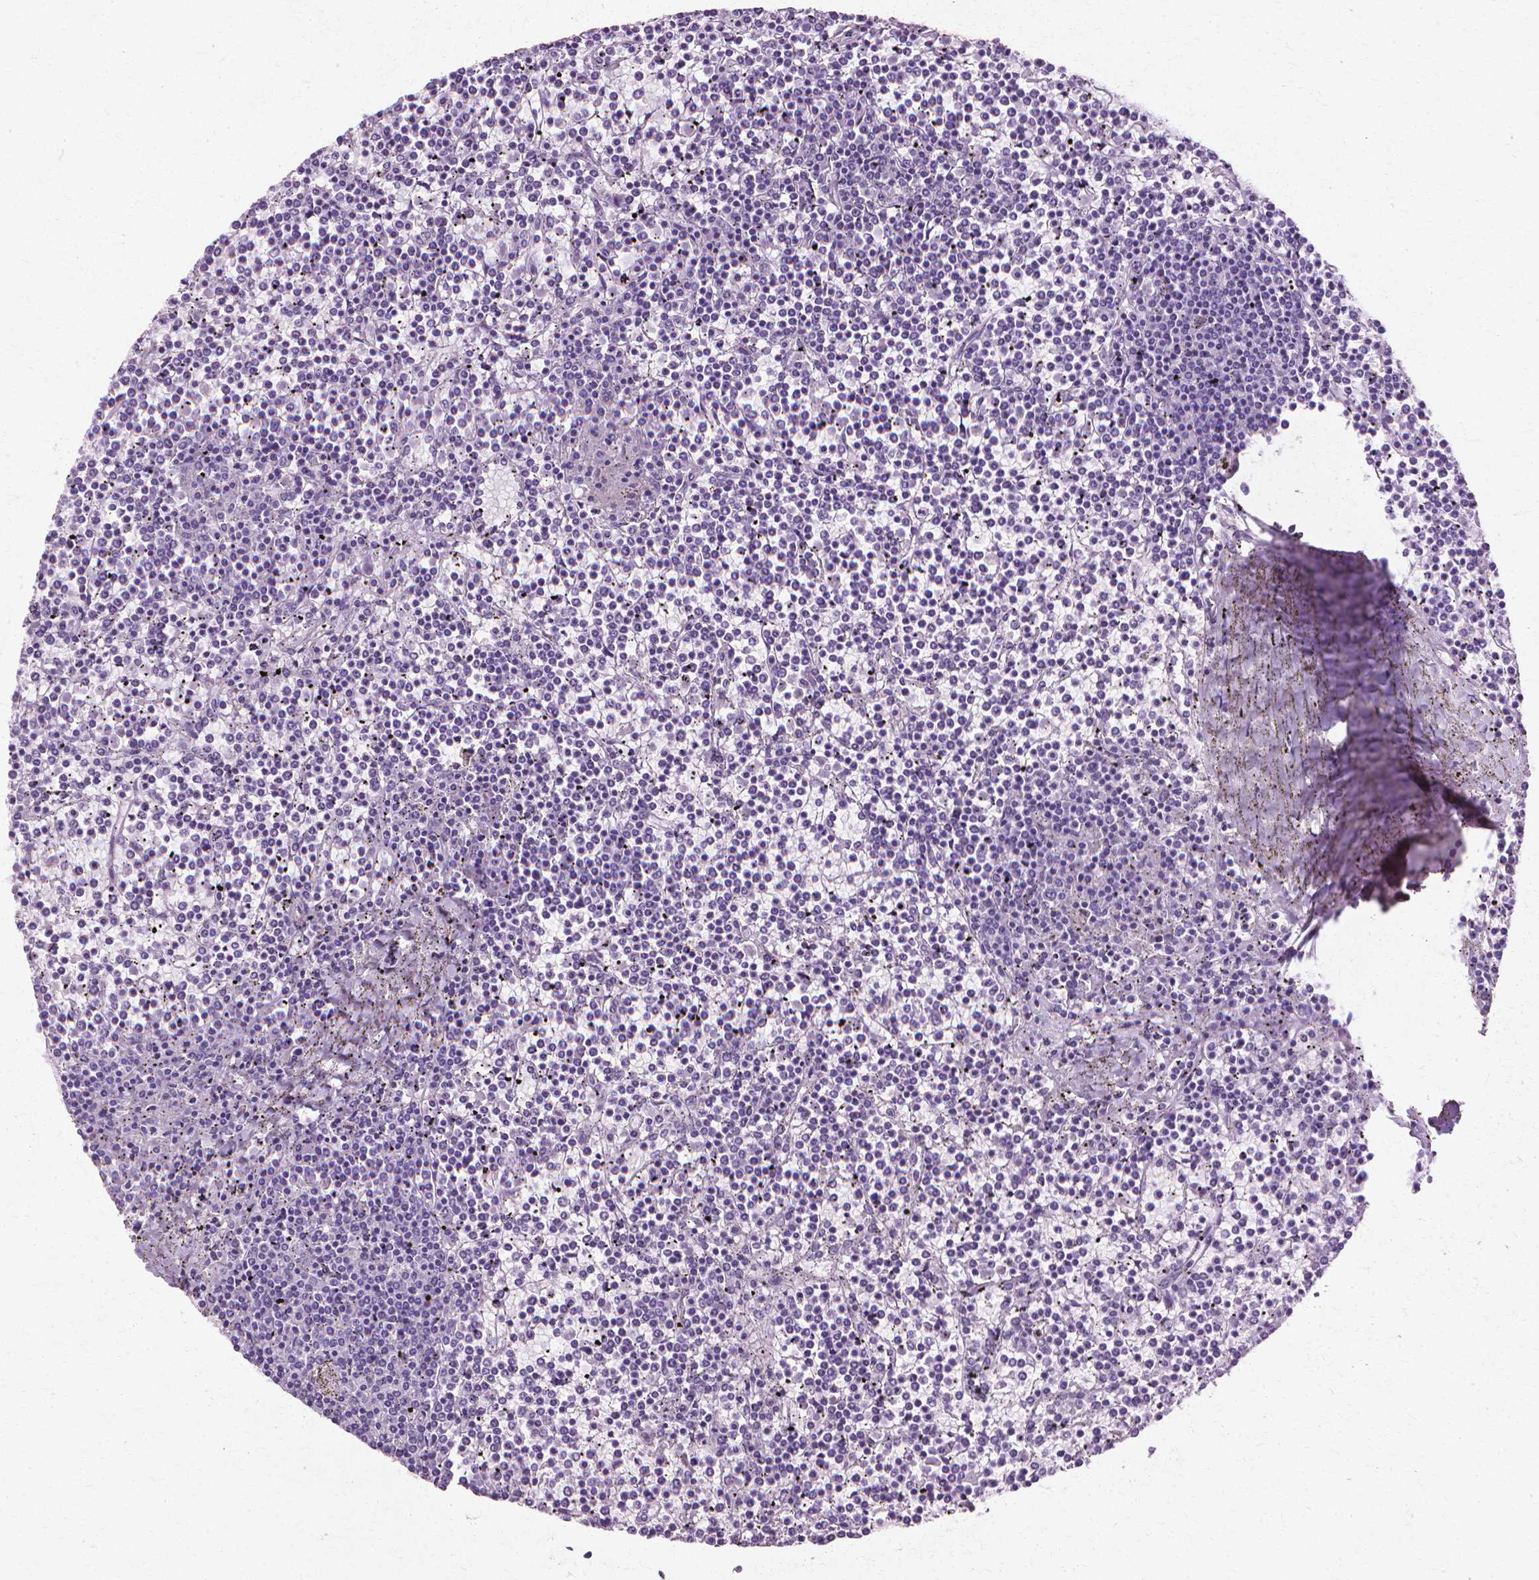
{"staining": {"intensity": "negative", "quantity": "none", "location": "none"}, "tissue": "lymphoma", "cell_type": "Tumor cells", "image_type": "cancer", "snomed": [{"axis": "morphology", "description": "Malignant lymphoma, non-Hodgkin's type, Low grade"}, {"axis": "topography", "description": "Spleen"}], "caption": "IHC of human malignant lymphoma, non-Hodgkin's type (low-grade) shows no expression in tumor cells. (Stains: DAB (3,3'-diaminobenzidine) immunohistochemistry with hematoxylin counter stain, Microscopy: brightfield microscopy at high magnification).", "gene": "CFAP157", "patient": {"sex": "female", "age": 19}}